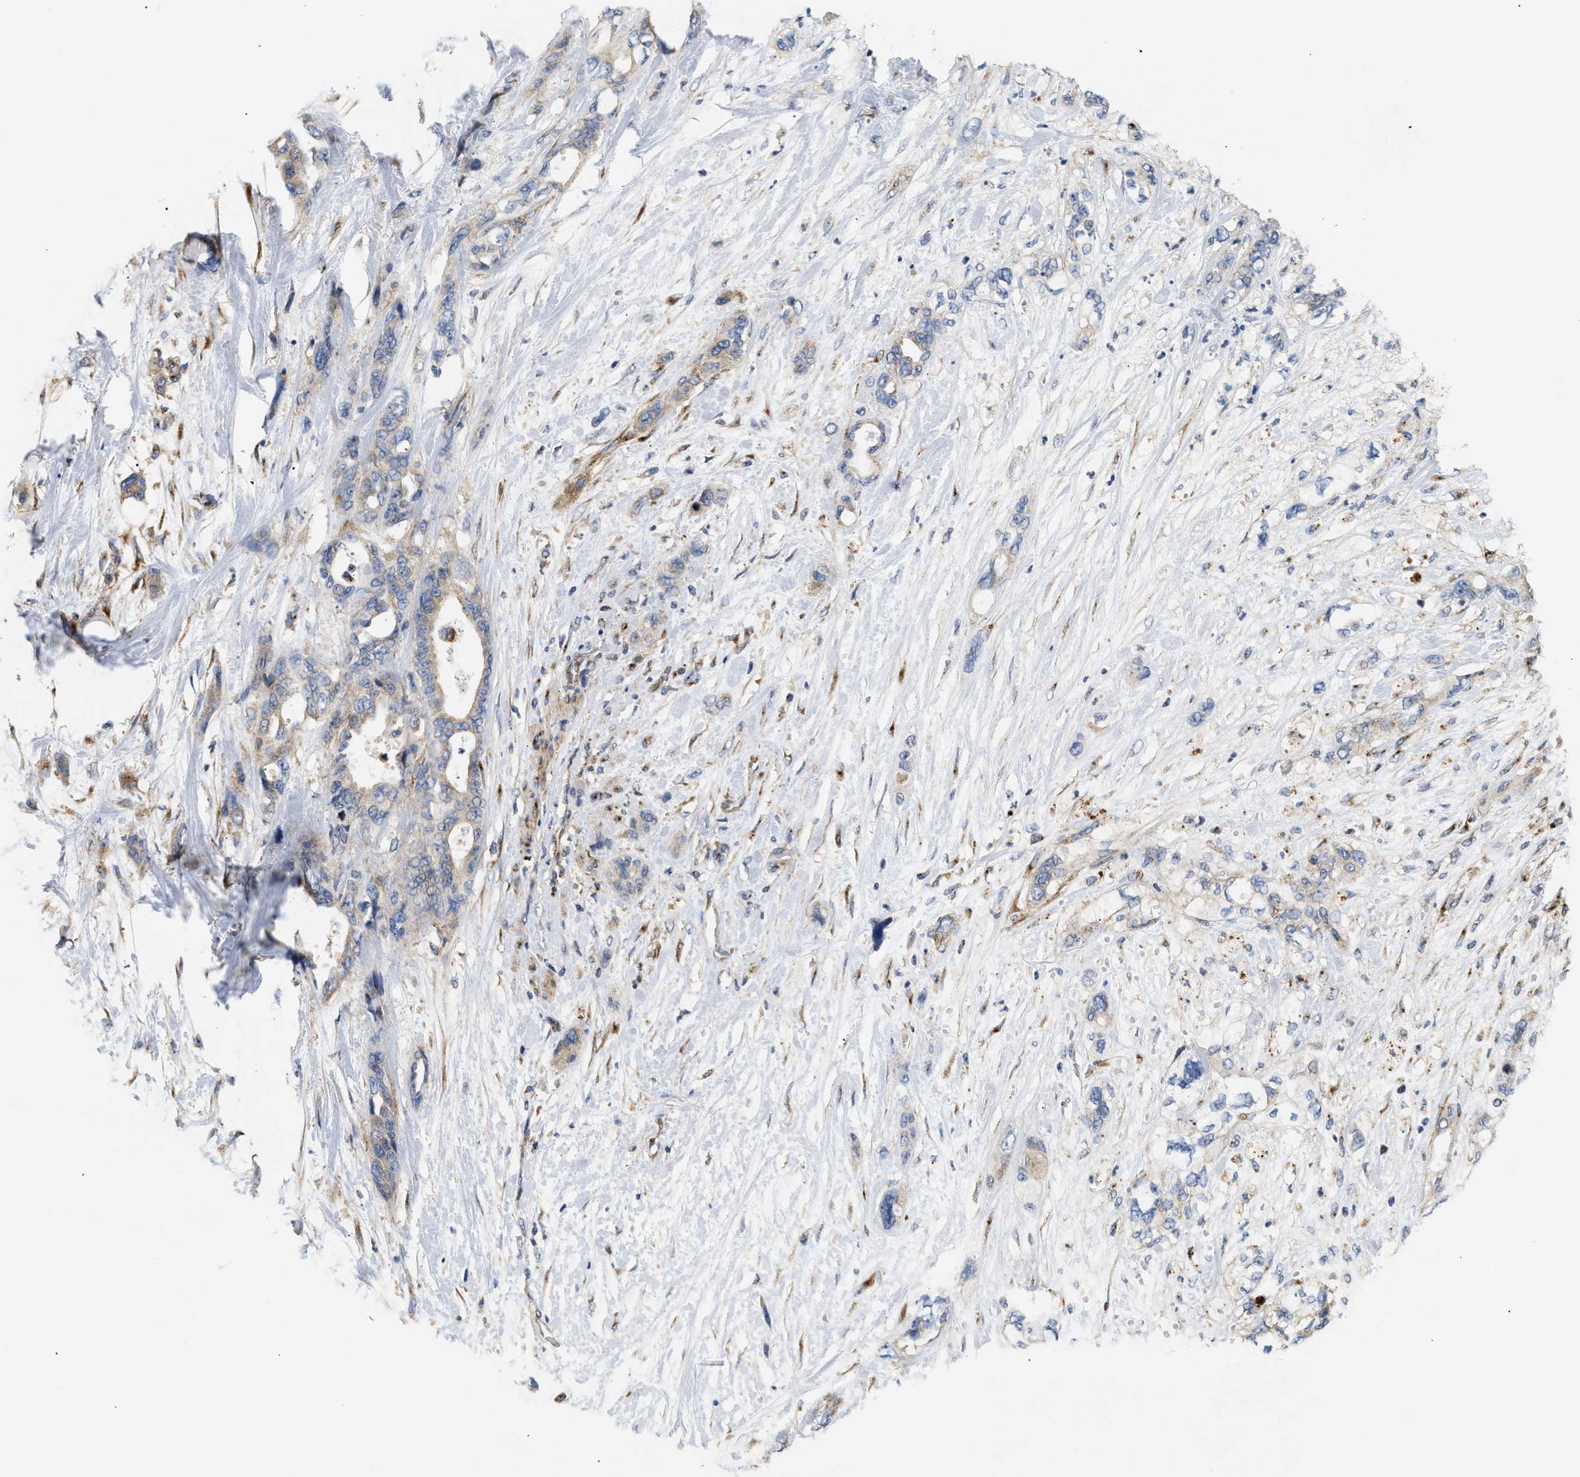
{"staining": {"intensity": "moderate", "quantity": "25%-75%", "location": "cytoplasmic/membranous"}, "tissue": "pancreatic cancer", "cell_type": "Tumor cells", "image_type": "cancer", "snomed": [{"axis": "morphology", "description": "Adenocarcinoma, NOS"}, {"axis": "topography", "description": "Pancreas"}], "caption": "This image reveals immunohistochemistry (IHC) staining of human pancreatic cancer (adenocarcinoma), with medium moderate cytoplasmic/membranous expression in about 25%-75% of tumor cells.", "gene": "DCTN4", "patient": {"sex": "male", "age": 46}}